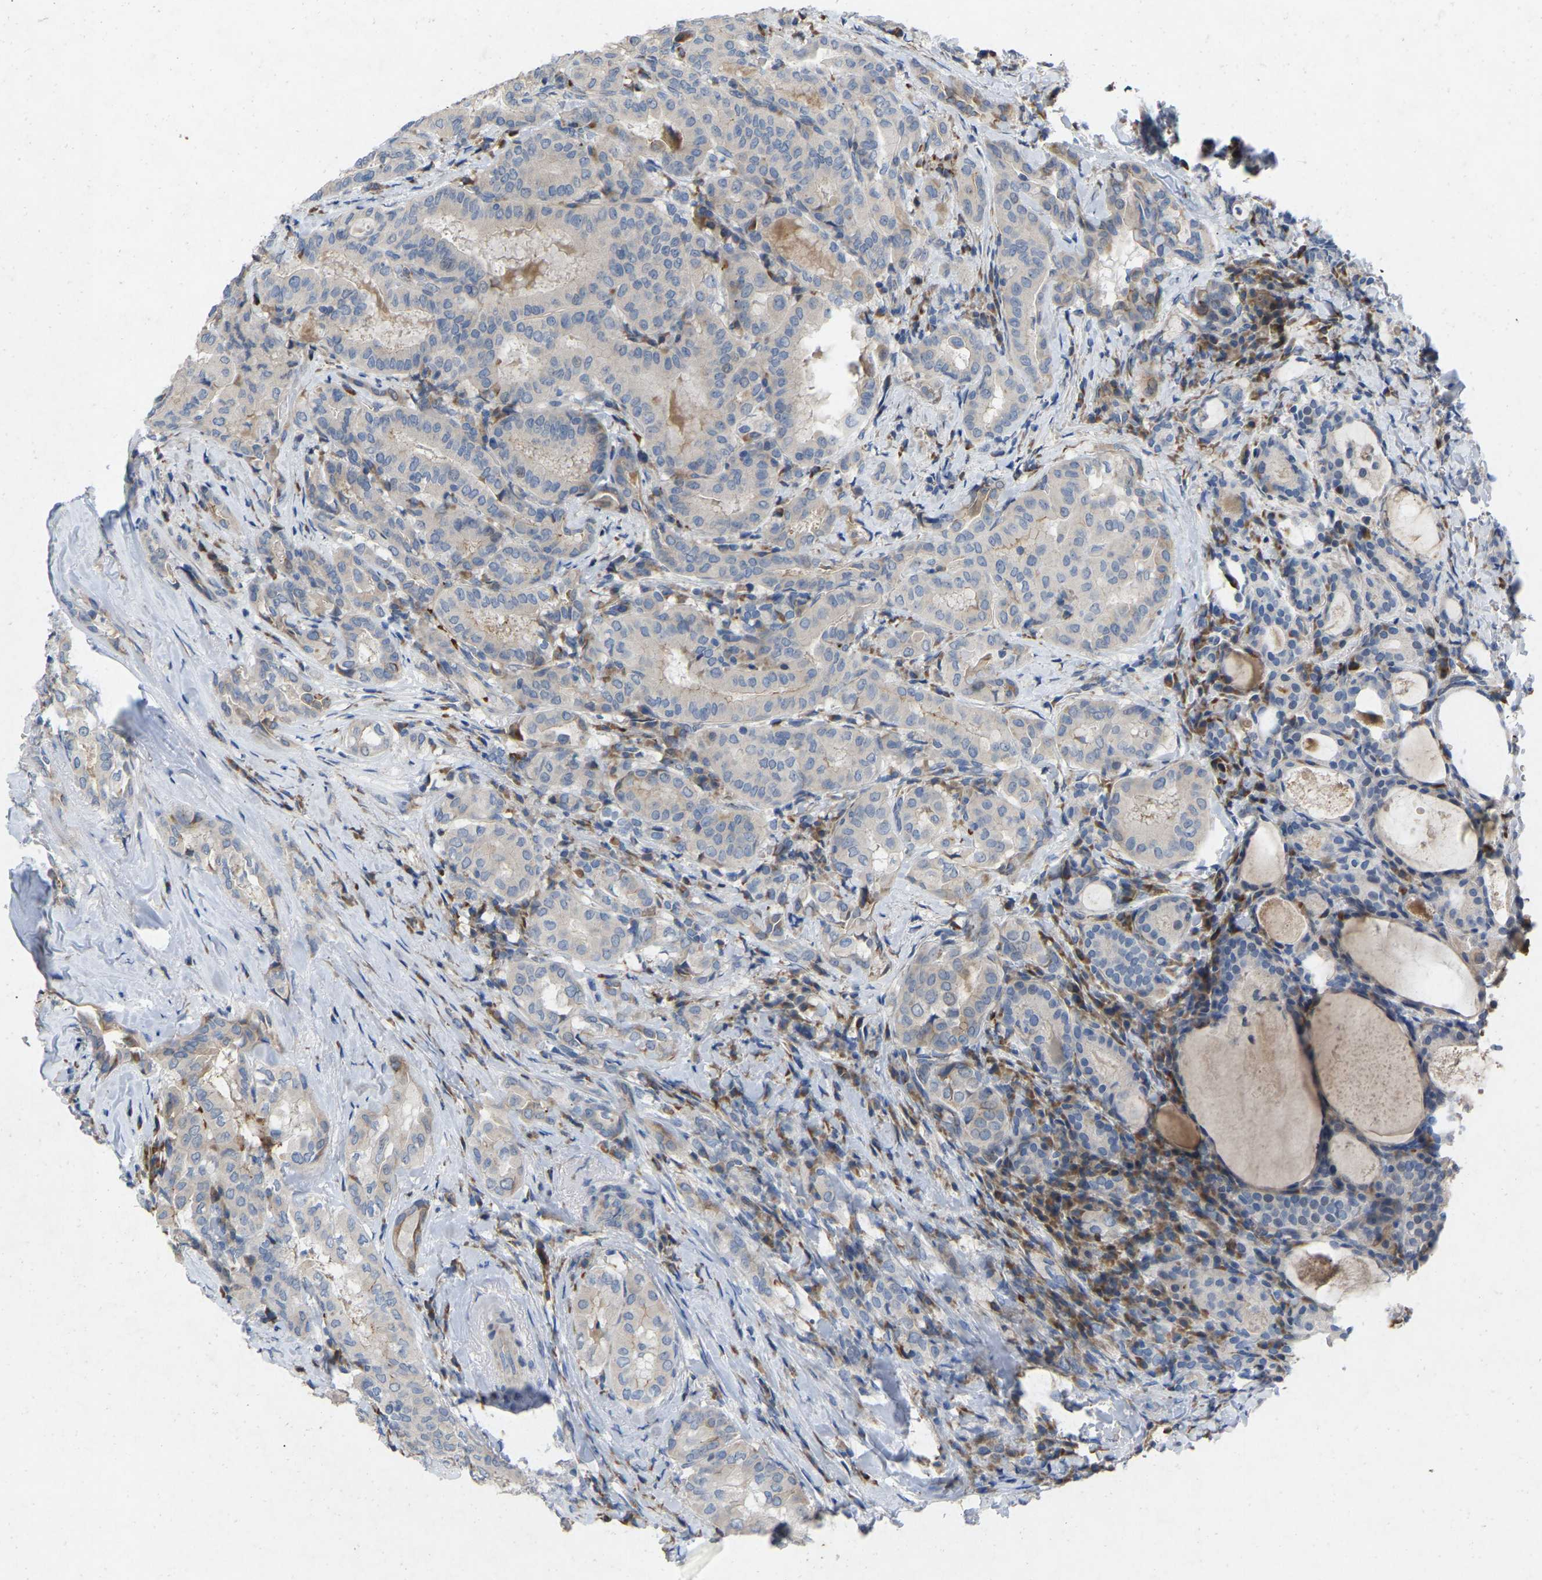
{"staining": {"intensity": "negative", "quantity": "none", "location": "none"}, "tissue": "thyroid cancer", "cell_type": "Tumor cells", "image_type": "cancer", "snomed": [{"axis": "morphology", "description": "Papillary adenocarcinoma, NOS"}, {"axis": "topography", "description": "Thyroid gland"}], "caption": "This image is of thyroid cancer (papillary adenocarcinoma) stained with immunohistochemistry (IHC) to label a protein in brown with the nuclei are counter-stained blue. There is no positivity in tumor cells. (DAB immunohistochemistry (IHC) visualized using brightfield microscopy, high magnification).", "gene": "RHEB", "patient": {"sex": "female", "age": 42}}